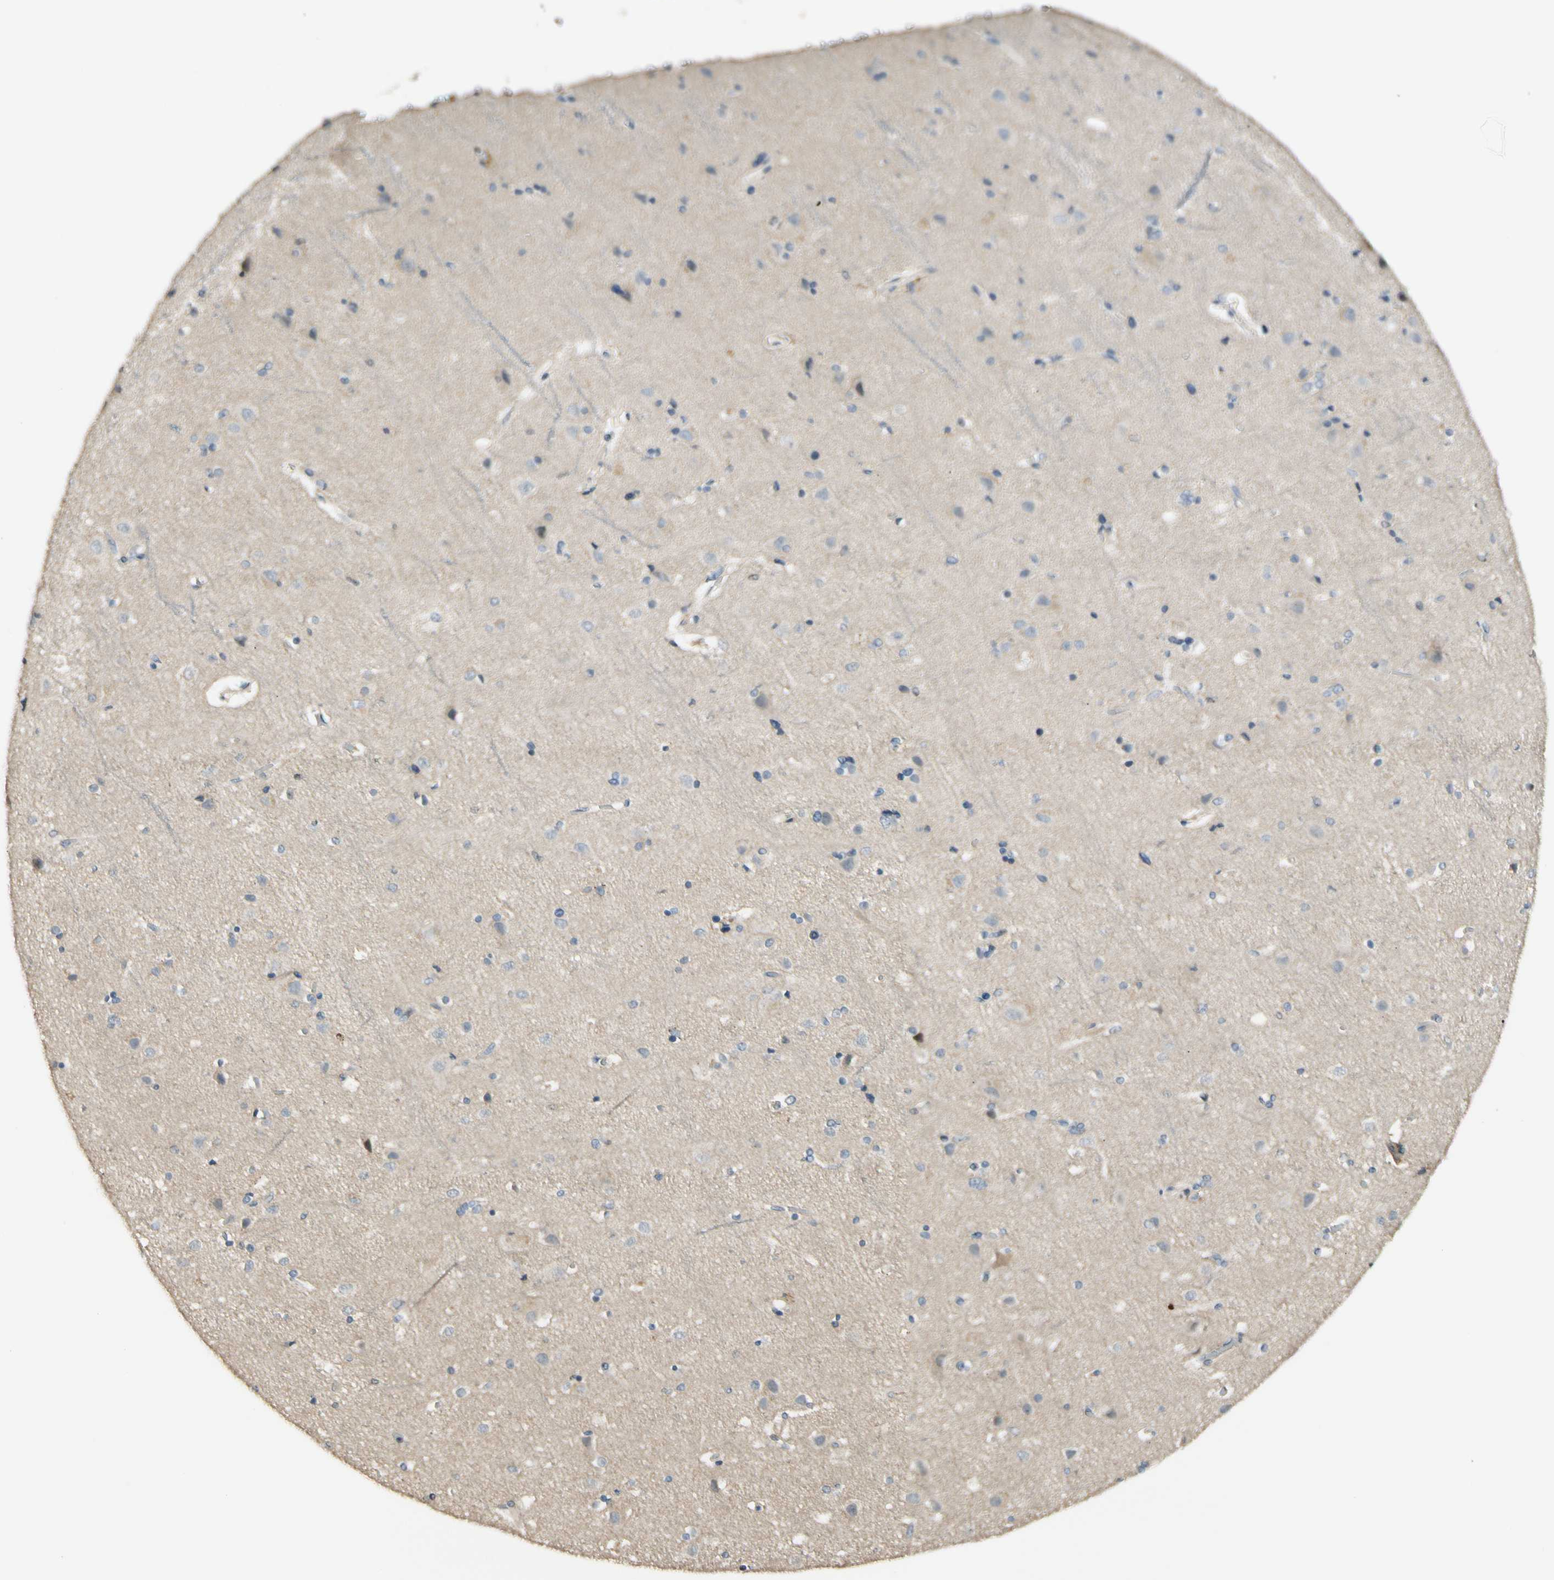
{"staining": {"intensity": "negative", "quantity": "none", "location": "none"}, "tissue": "cerebral cortex", "cell_type": "Endothelial cells", "image_type": "normal", "snomed": [{"axis": "morphology", "description": "Normal tissue, NOS"}, {"axis": "topography", "description": "Cerebral cortex"}], "caption": "Endothelial cells are negative for protein expression in normal human cerebral cortex. The staining was performed using DAB (3,3'-diaminobenzidine) to visualize the protein expression in brown, while the nuclei were stained in blue with hematoxylin (Magnification: 20x).", "gene": "NFYA", "patient": {"sex": "female", "age": 54}}